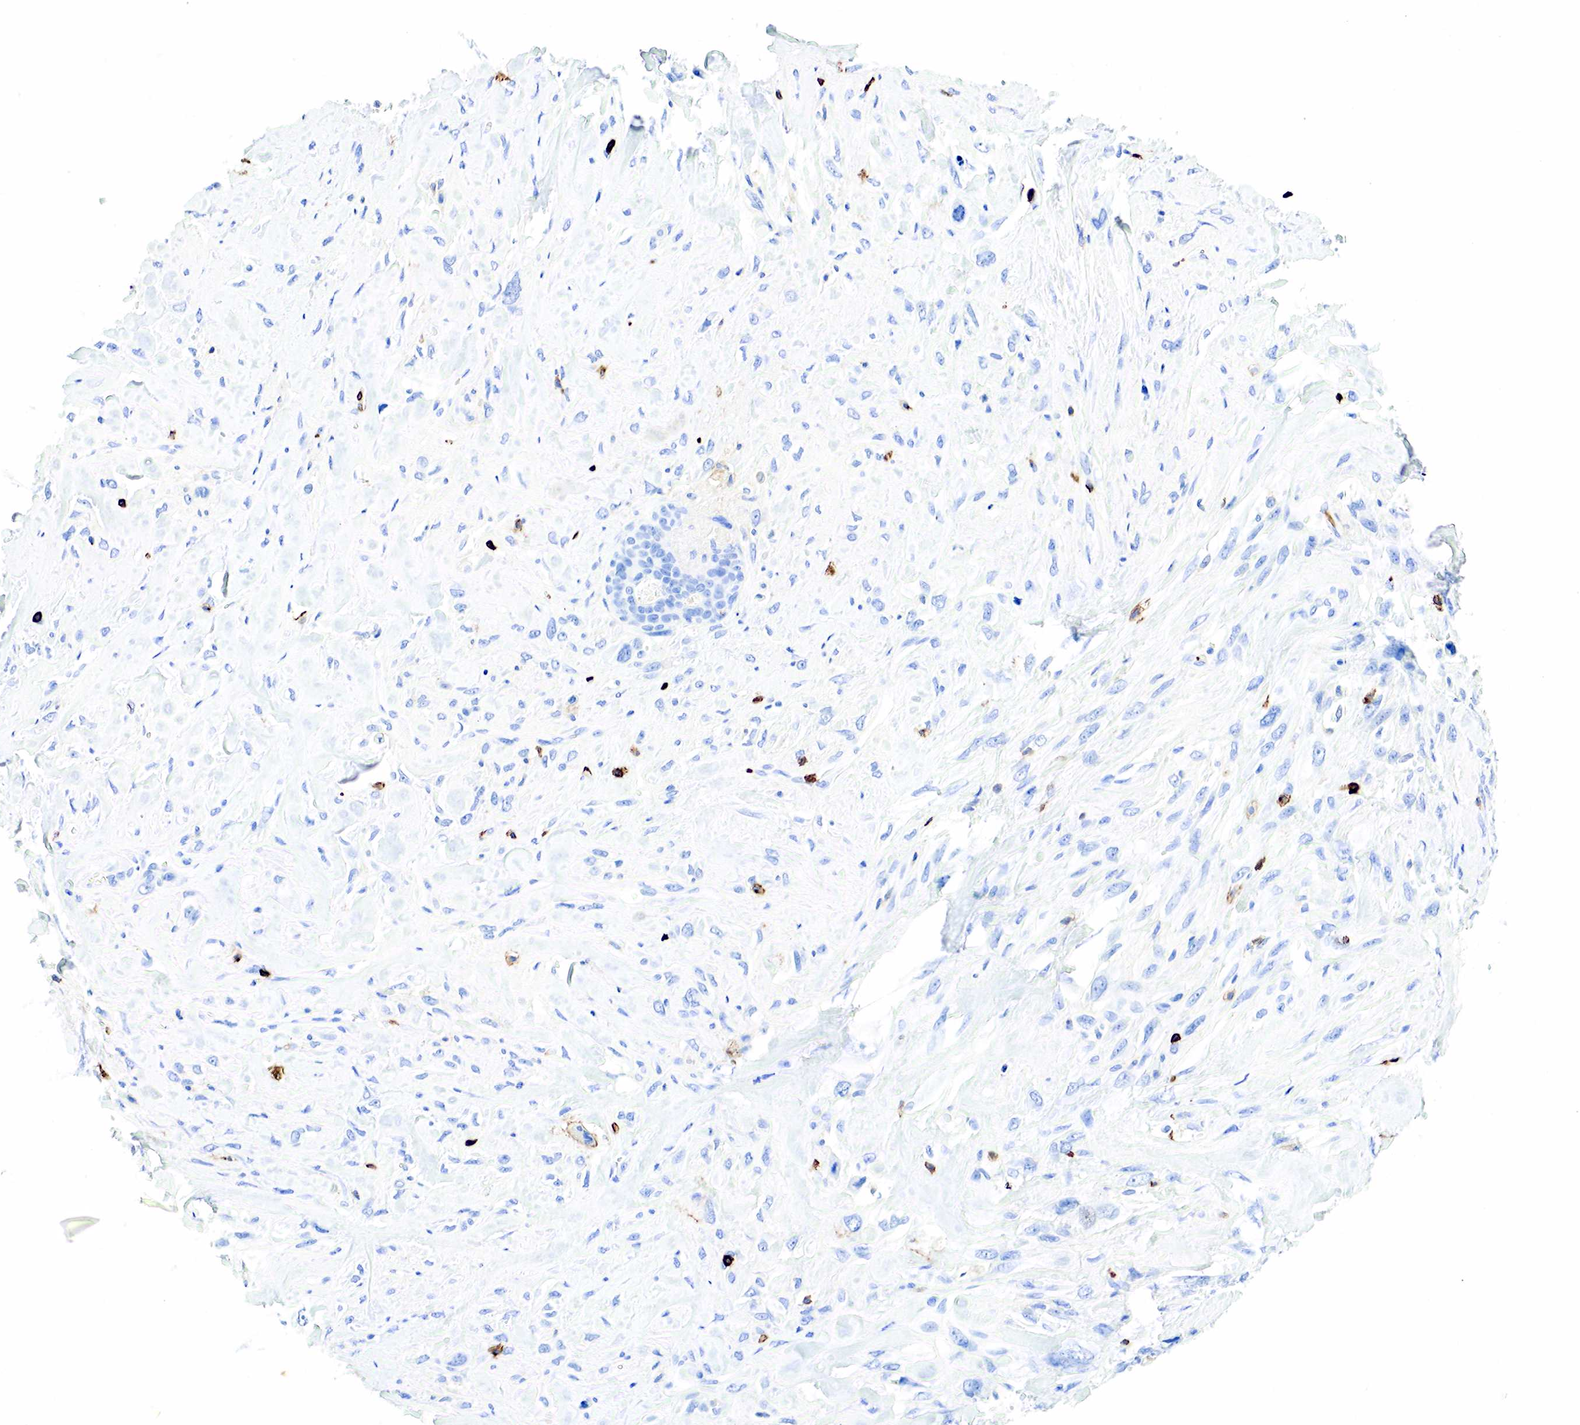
{"staining": {"intensity": "negative", "quantity": "none", "location": "none"}, "tissue": "breast cancer", "cell_type": "Tumor cells", "image_type": "cancer", "snomed": [{"axis": "morphology", "description": "Neoplasm, malignant, NOS"}, {"axis": "topography", "description": "Breast"}], "caption": "This is an immunohistochemistry (IHC) micrograph of breast neoplasm (malignant). There is no staining in tumor cells.", "gene": "PTPRC", "patient": {"sex": "female", "age": 50}}